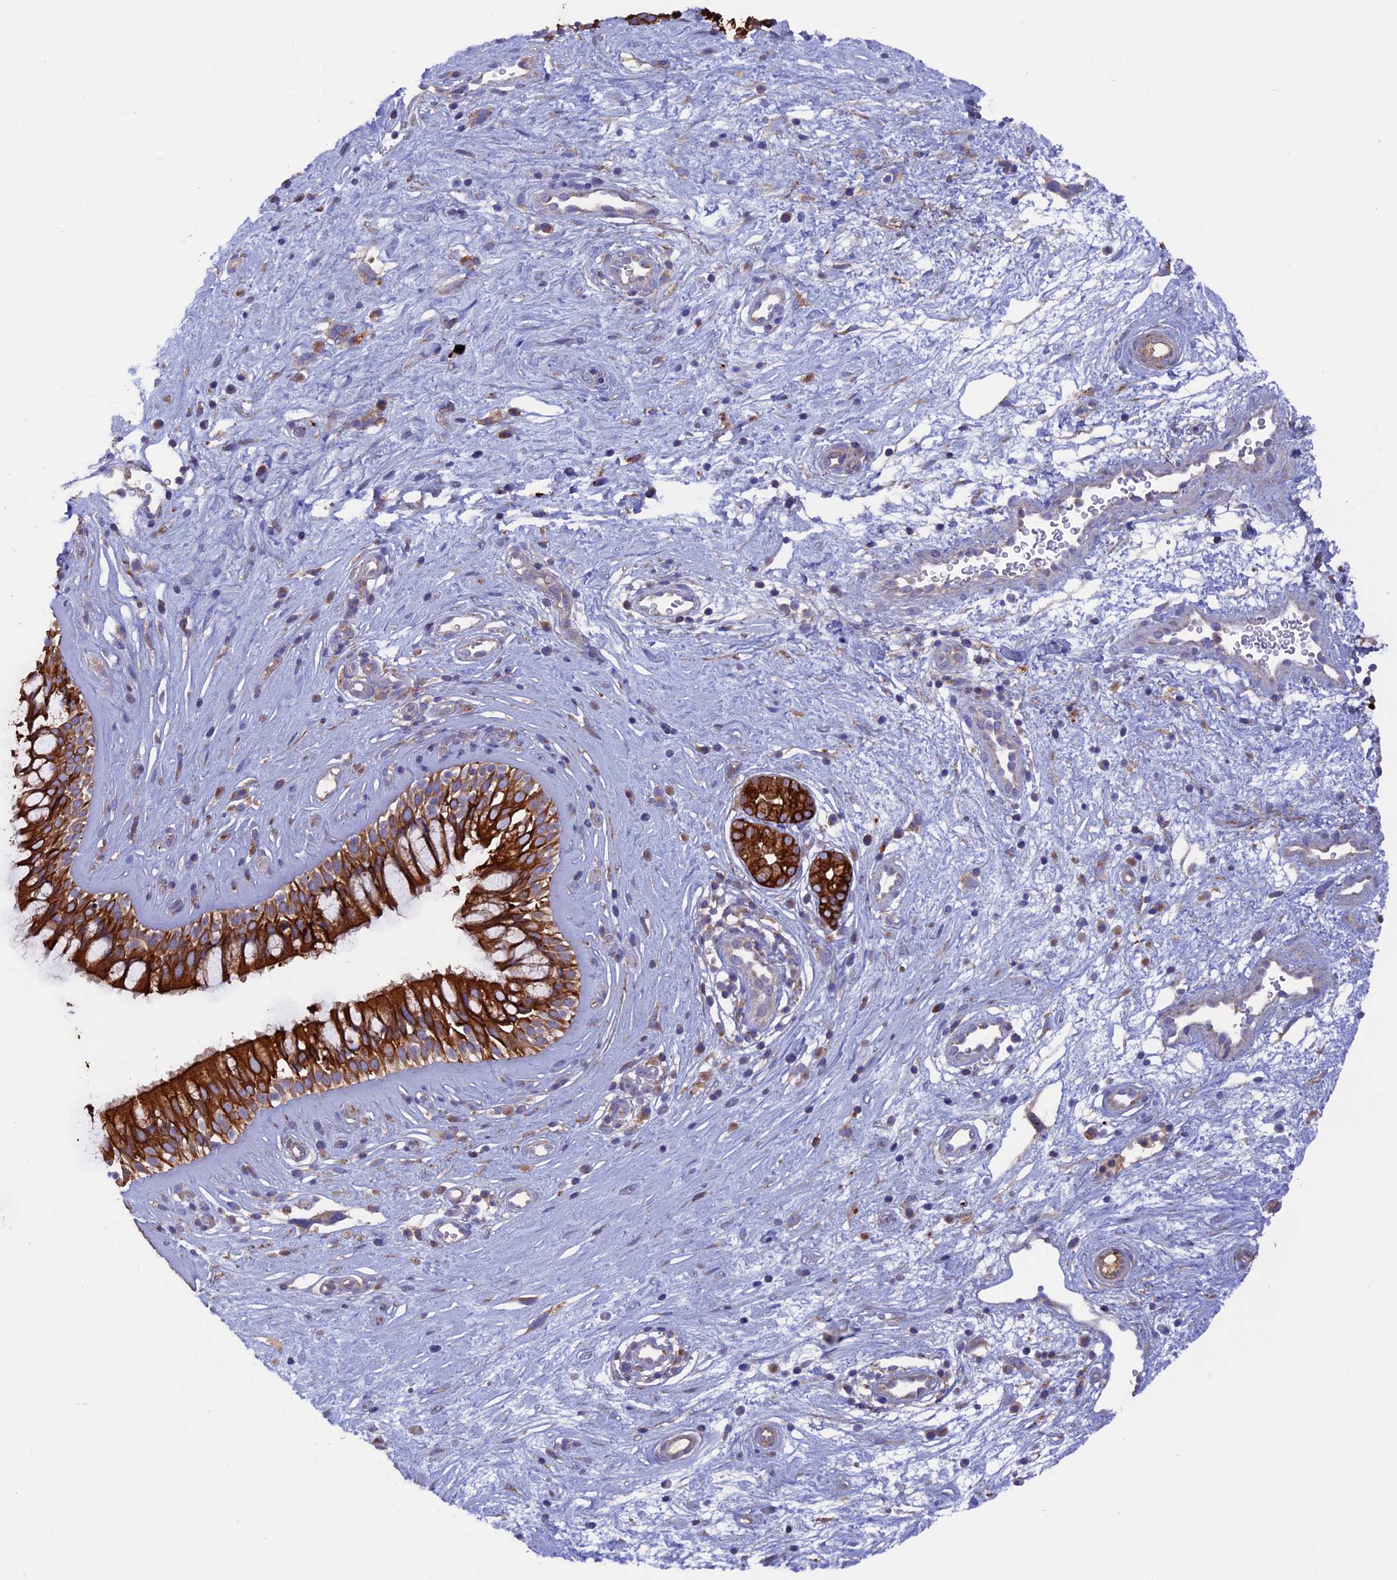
{"staining": {"intensity": "strong", "quantity": ">75%", "location": "cytoplasmic/membranous"}, "tissue": "nasopharynx", "cell_type": "Respiratory epithelial cells", "image_type": "normal", "snomed": [{"axis": "morphology", "description": "Normal tissue, NOS"}, {"axis": "topography", "description": "Nasopharynx"}], "caption": "Immunohistochemical staining of benign human nasopharynx exhibits >75% levels of strong cytoplasmic/membranous protein expression in about >75% of respiratory epithelial cells.", "gene": "PTPN9", "patient": {"sex": "male", "age": 32}}